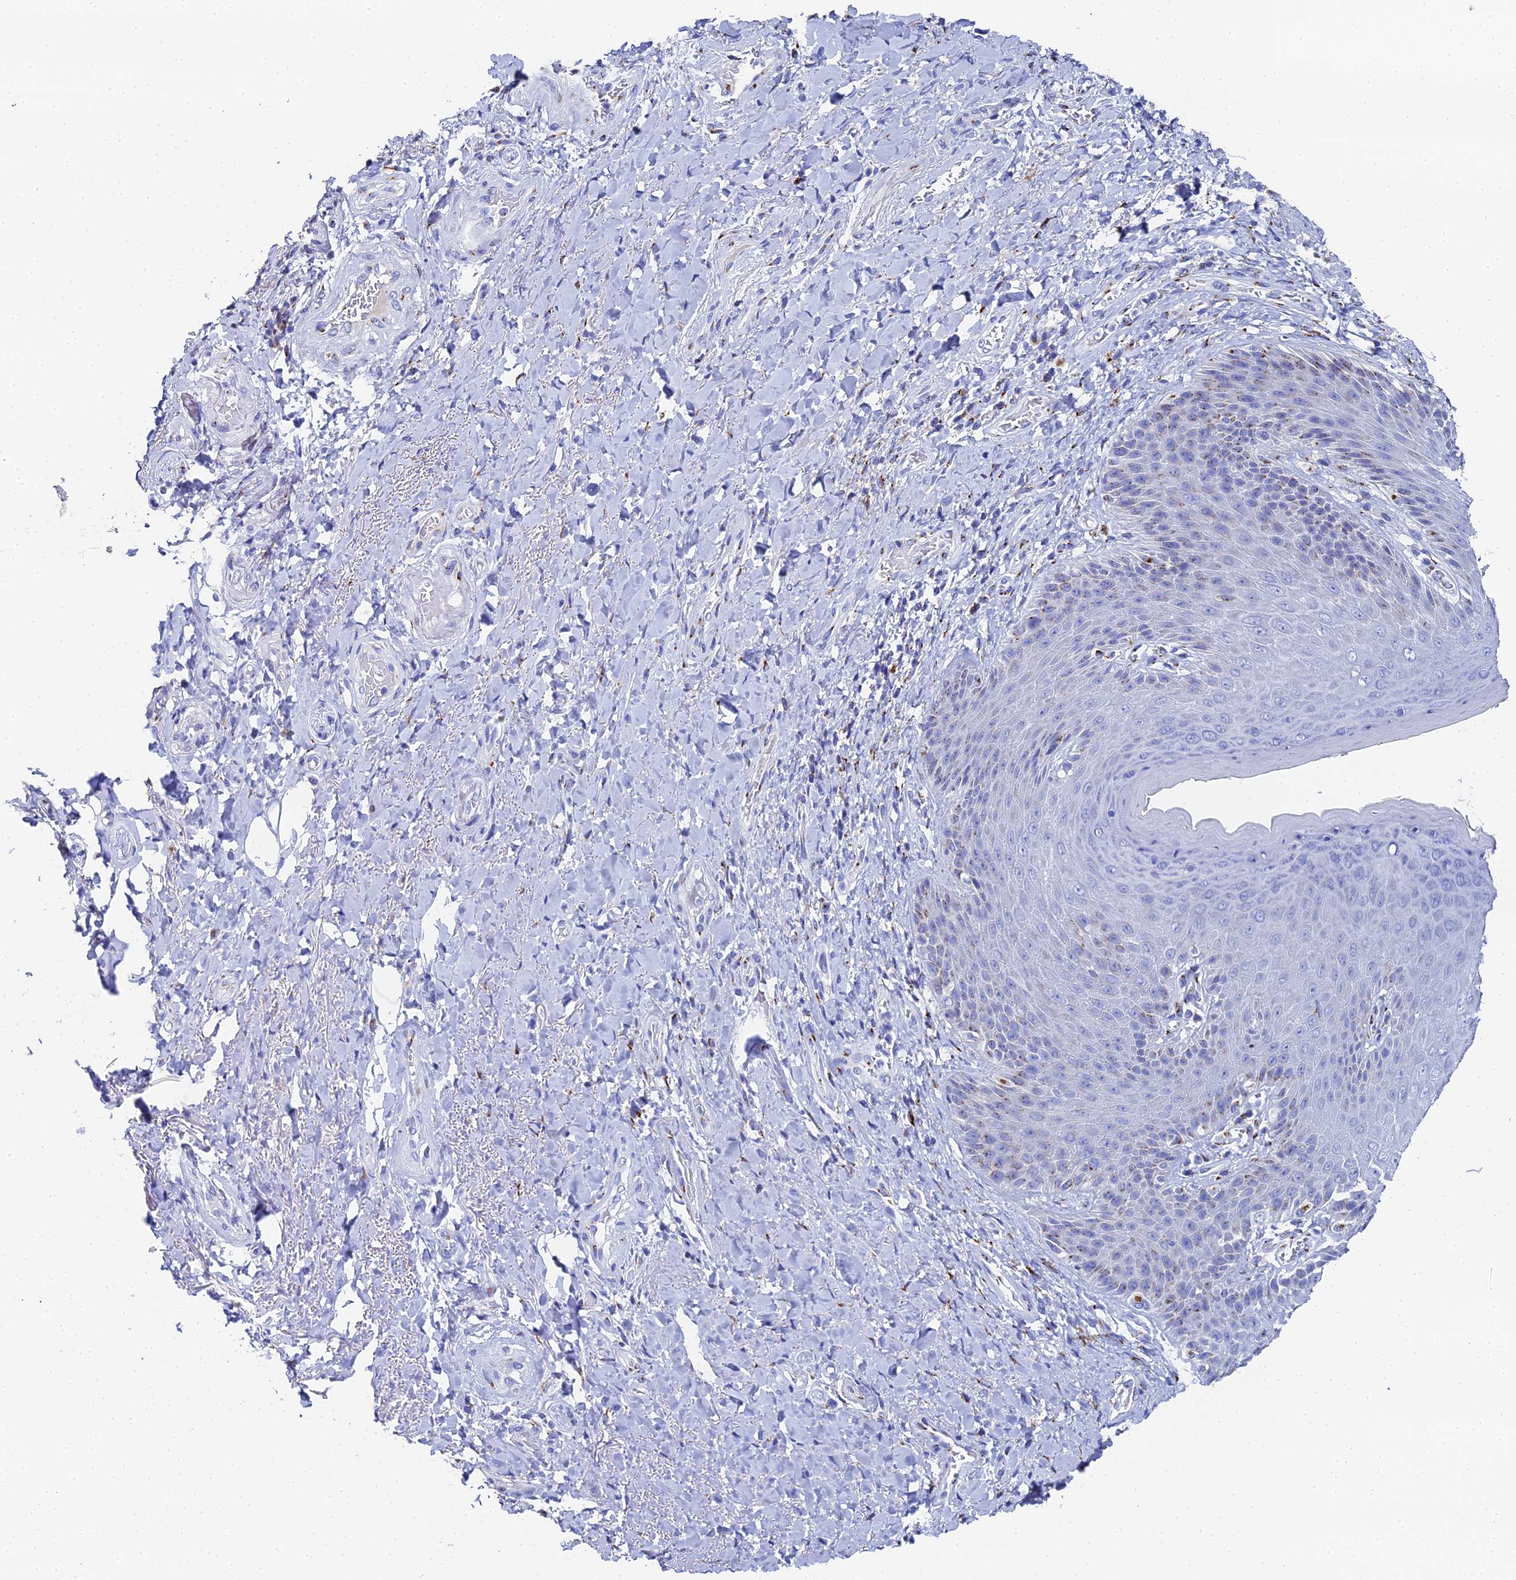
{"staining": {"intensity": "moderate", "quantity": "<25%", "location": "cytoplasmic/membranous"}, "tissue": "skin", "cell_type": "Epidermal cells", "image_type": "normal", "snomed": [{"axis": "morphology", "description": "Normal tissue, NOS"}, {"axis": "topography", "description": "Anal"}], "caption": "This histopathology image demonstrates IHC staining of normal human skin, with low moderate cytoplasmic/membranous expression in about <25% of epidermal cells.", "gene": "ENSG00000268674", "patient": {"sex": "female", "age": 89}}